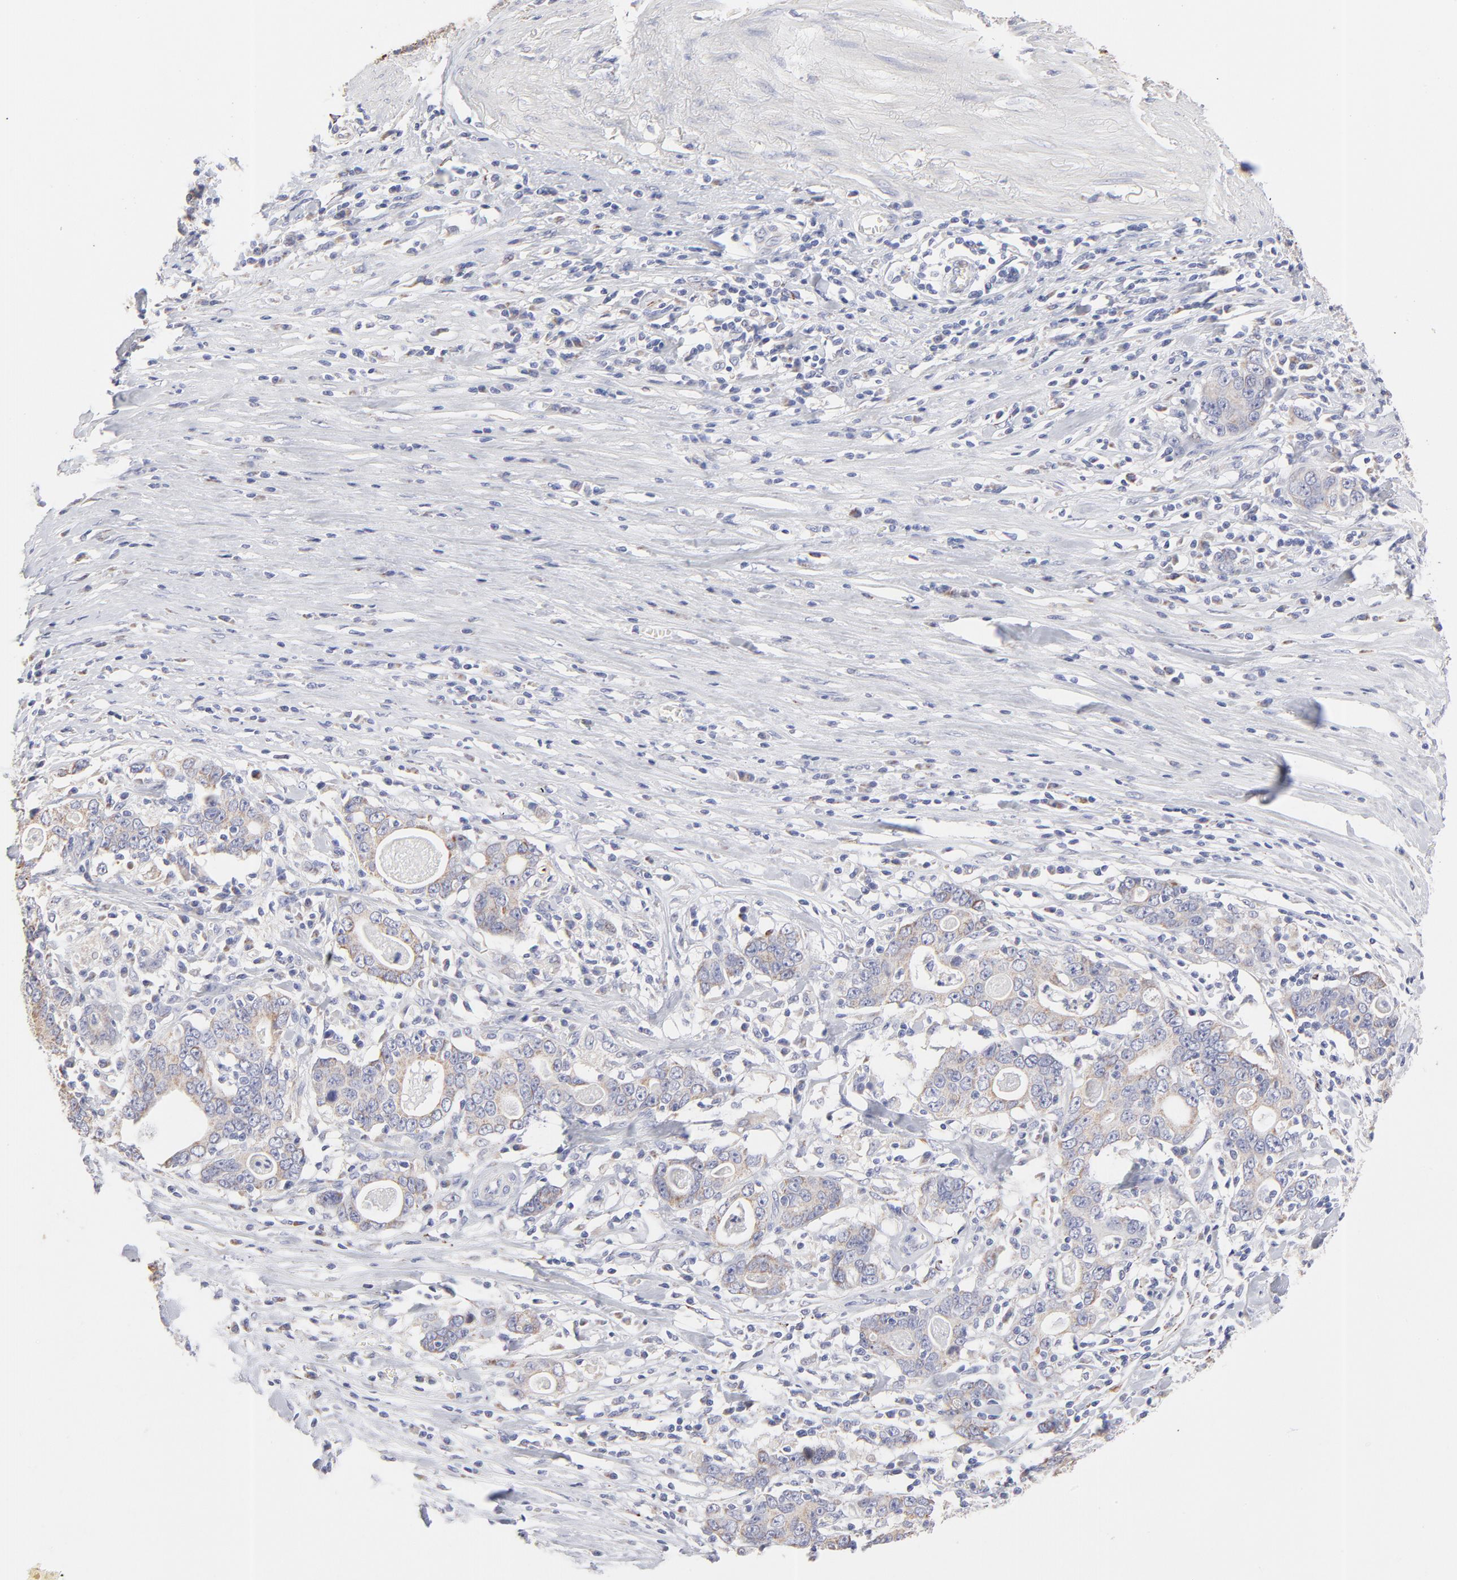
{"staining": {"intensity": "weak", "quantity": ">75%", "location": "cytoplasmic/membranous"}, "tissue": "stomach cancer", "cell_type": "Tumor cells", "image_type": "cancer", "snomed": [{"axis": "morphology", "description": "Adenocarcinoma, NOS"}, {"axis": "topography", "description": "Stomach, lower"}], "caption": "Stomach cancer (adenocarcinoma) tissue exhibits weak cytoplasmic/membranous staining in about >75% of tumor cells, visualized by immunohistochemistry.", "gene": "TST", "patient": {"sex": "female", "age": 72}}